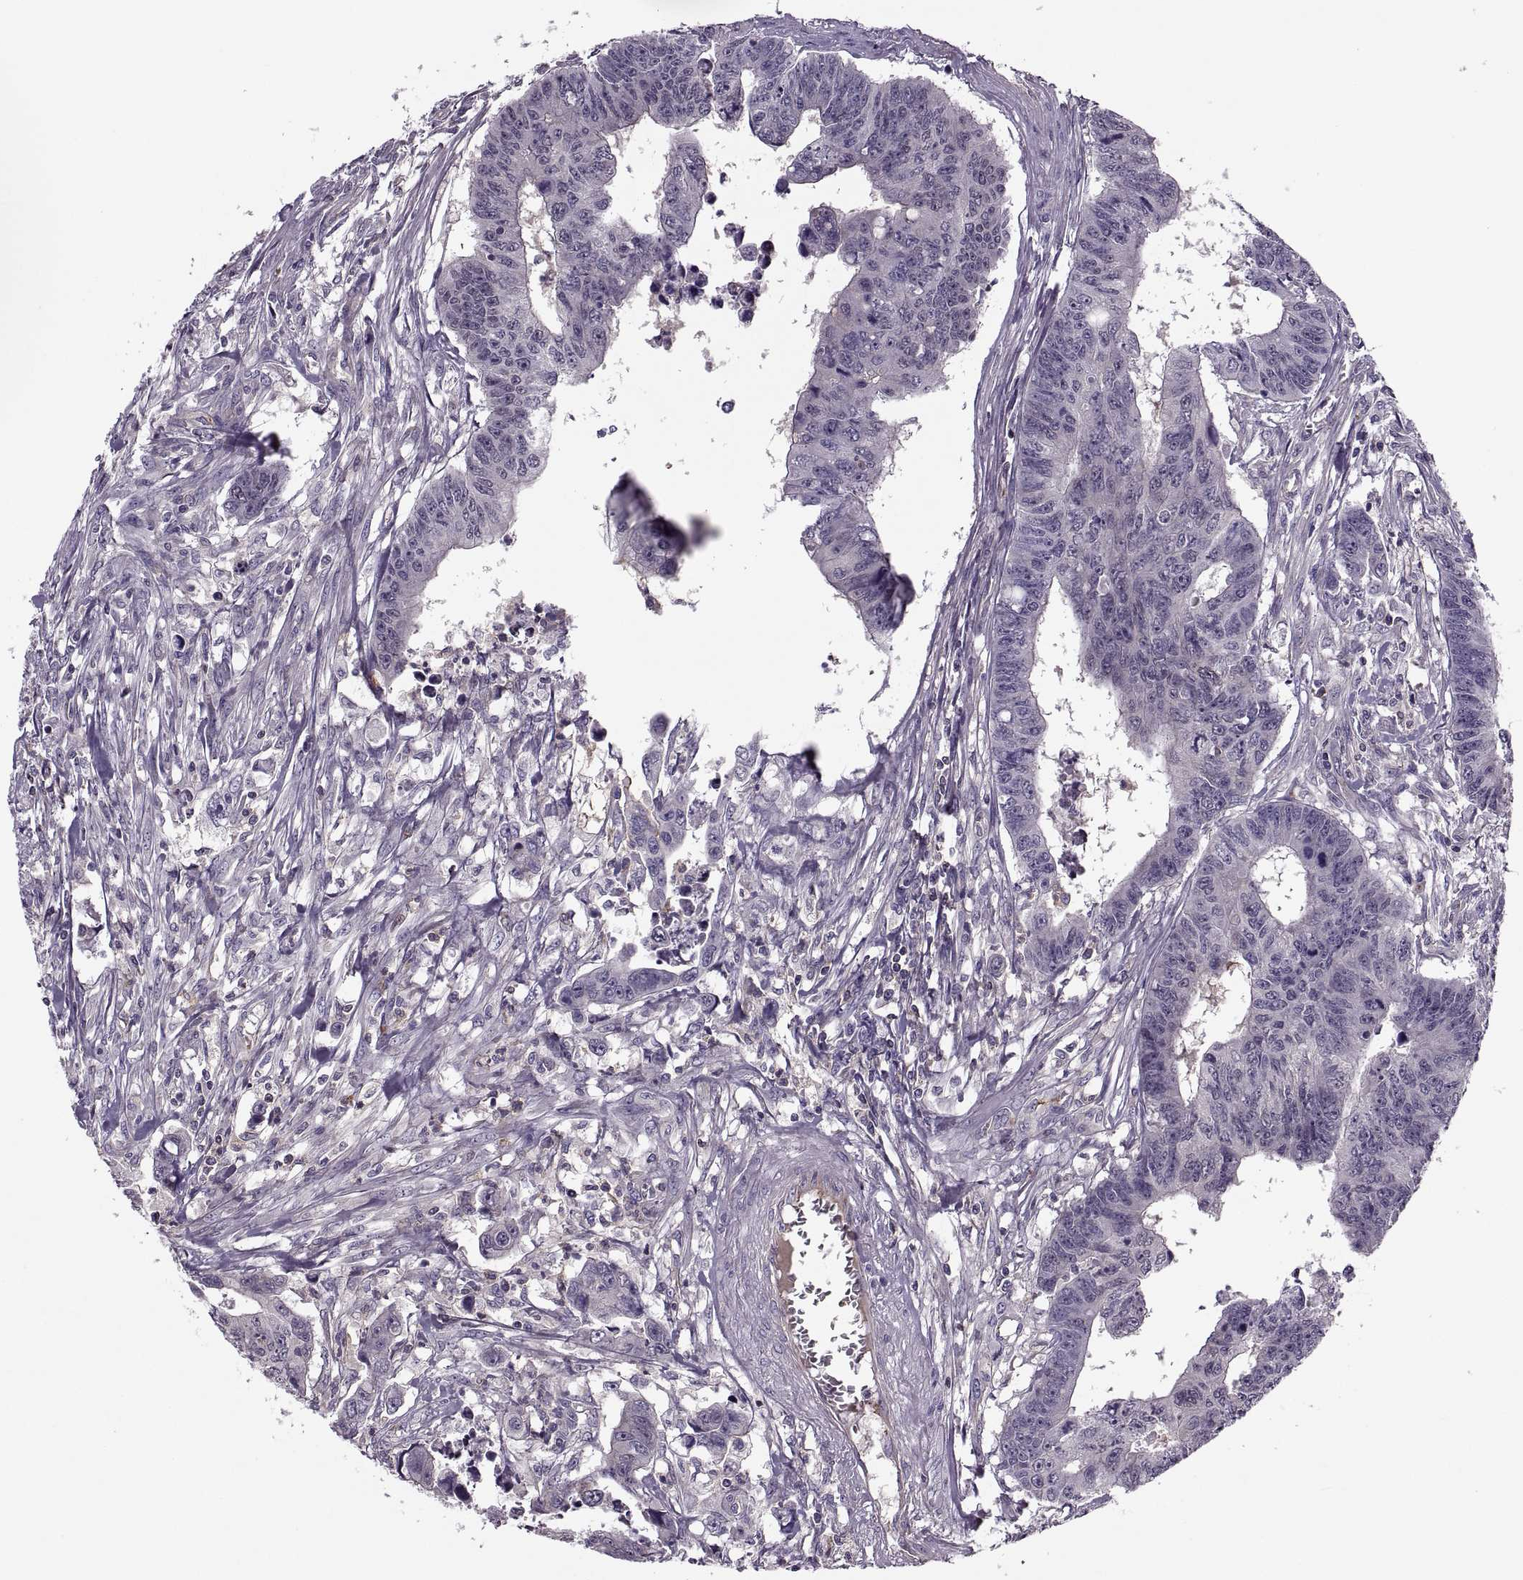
{"staining": {"intensity": "negative", "quantity": "none", "location": "none"}, "tissue": "colorectal cancer", "cell_type": "Tumor cells", "image_type": "cancer", "snomed": [{"axis": "morphology", "description": "Adenocarcinoma, NOS"}, {"axis": "topography", "description": "Rectum"}], "caption": "Immunohistochemical staining of colorectal adenocarcinoma reveals no significant expression in tumor cells.", "gene": "SLC2A3", "patient": {"sex": "female", "age": 85}}